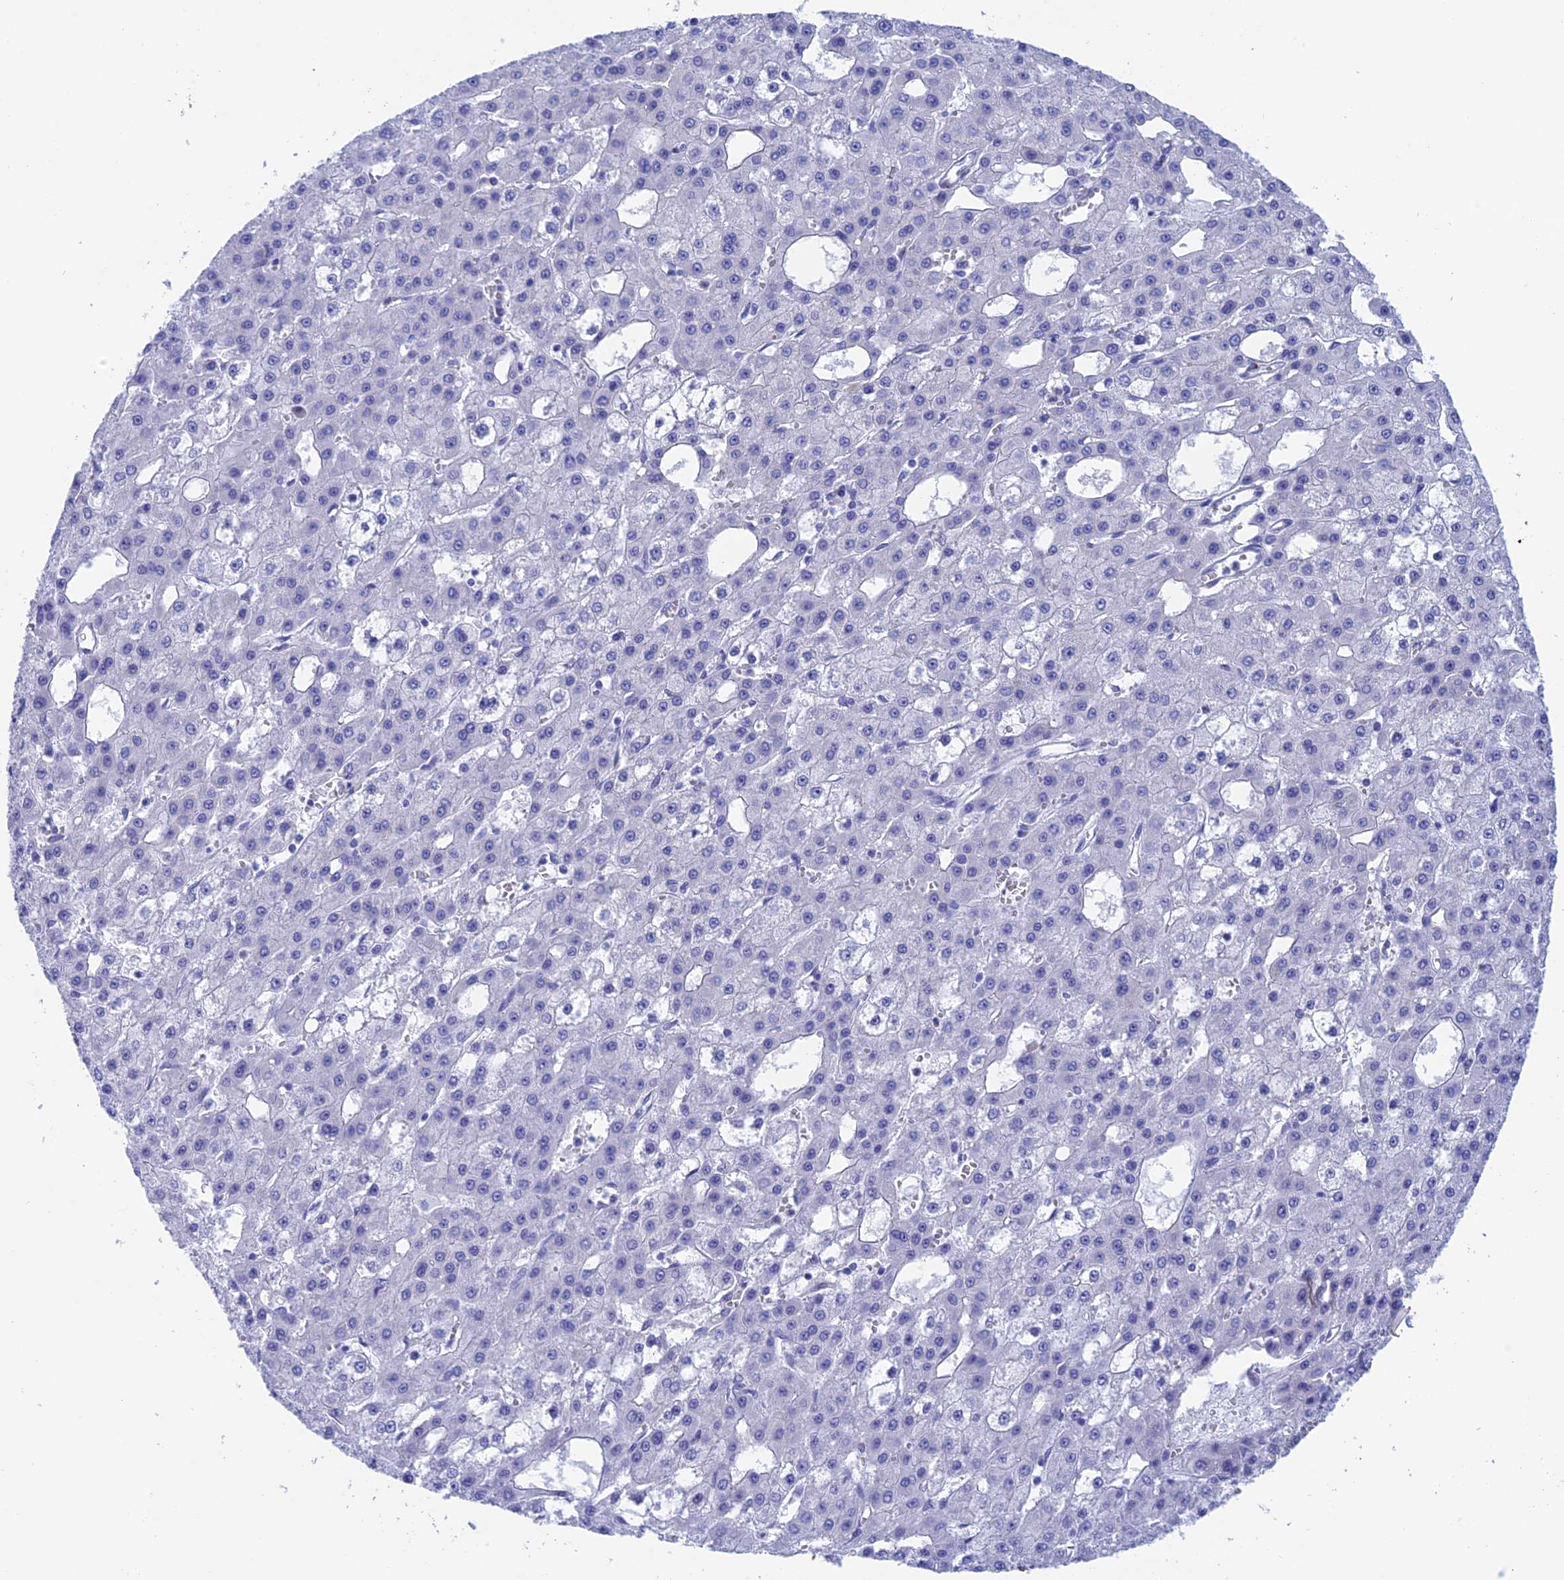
{"staining": {"intensity": "negative", "quantity": "none", "location": "none"}, "tissue": "liver cancer", "cell_type": "Tumor cells", "image_type": "cancer", "snomed": [{"axis": "morphology", "description": "Carcinoma, Hepatocellular, NOS"}, {"axis": "topography", "description": "Liver"}], "caption": "Hepatocellular carcinoma (liver) was stained to show a protein in brown. There is no significant staining in tumor cells.", "gene": "ERICH4", "patient": {"sex": "male", "age": 47}}